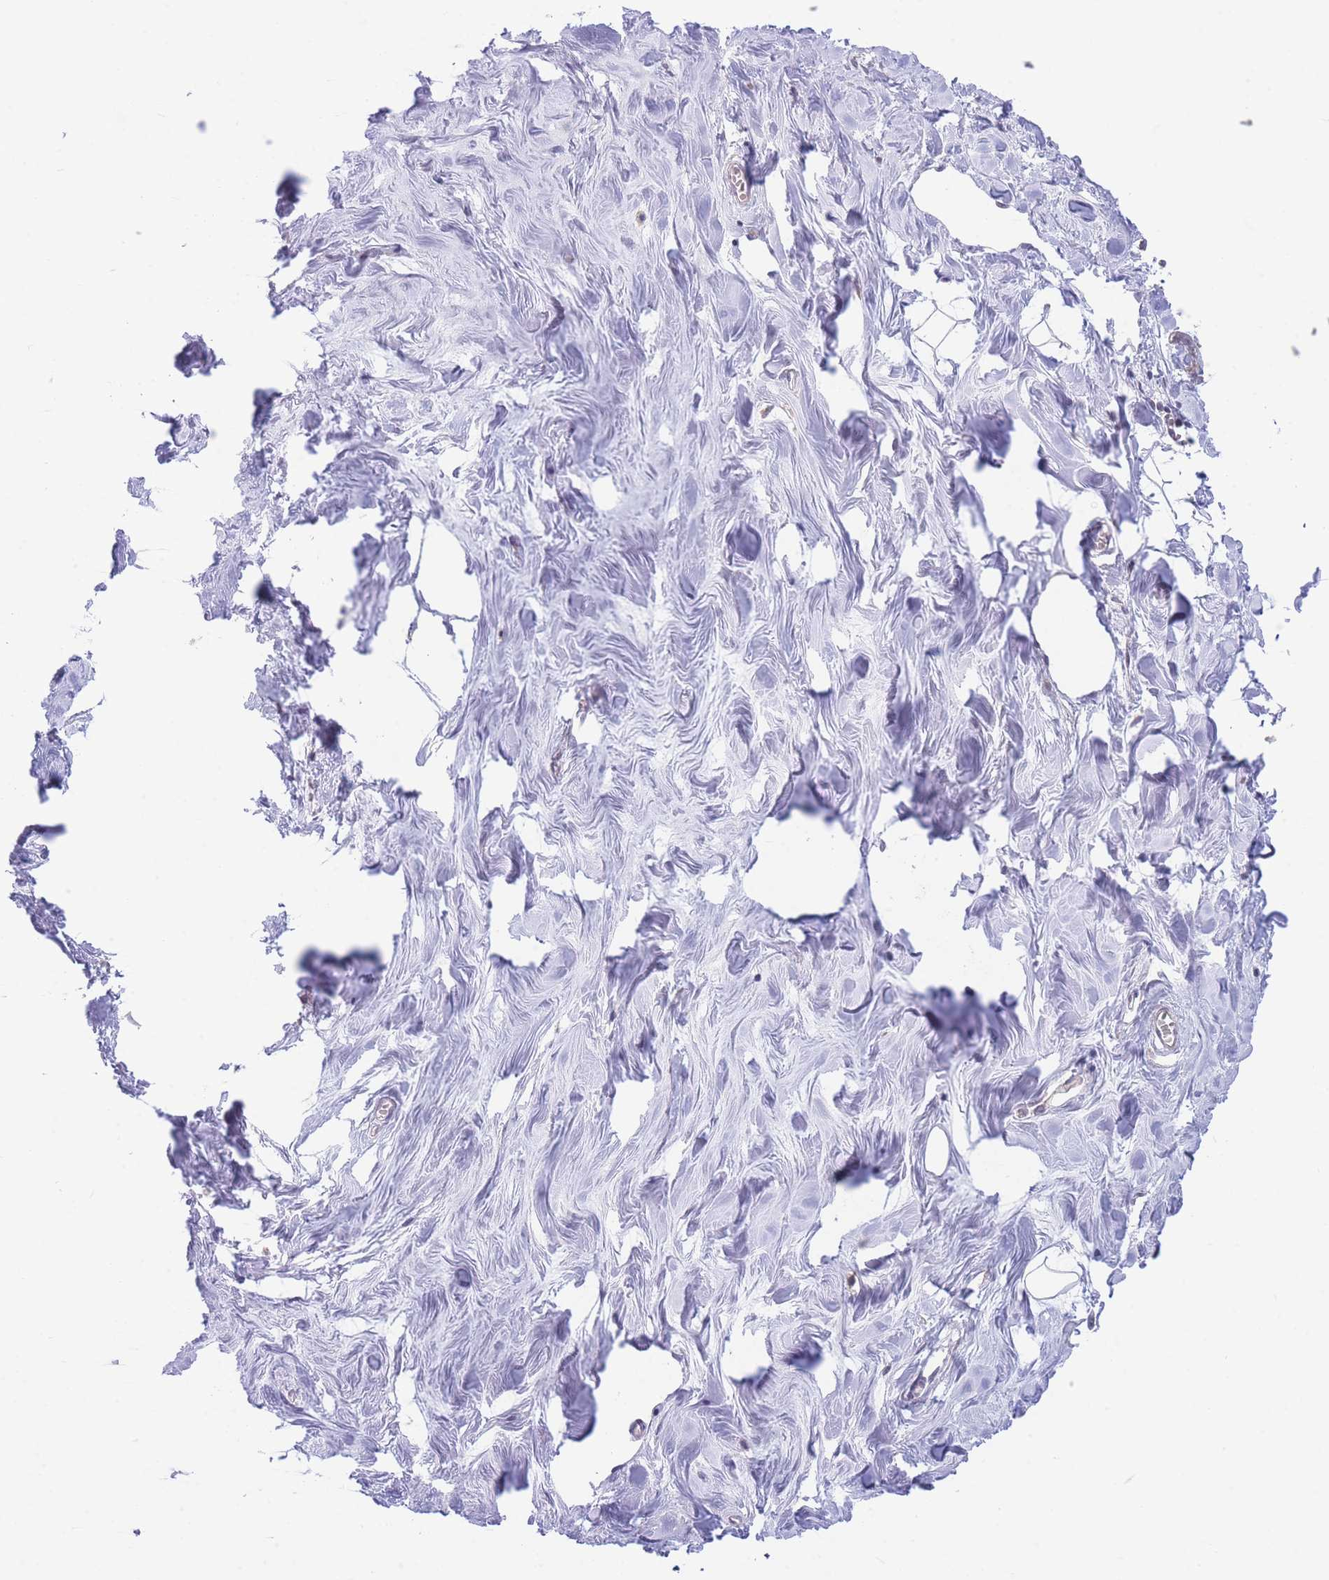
{"staining": {"intensity": "negative", "quantity": "none", "location": "none"}, "tissue": "breast", "cell_type": "Adipocytes", "image_type": "normal", "snomed": [{"axis": "morphology", "description": "Normal tissue, NOS"}, {"axis": "topography", "description": "Breast"}], "caption": "Breast was stained to show a protein in brown. There is no significant expression in adipocytes. Nuclei are stained in blue.", "gene": "SHCBP1", "patient": {"sex": "female", "age": 27}}